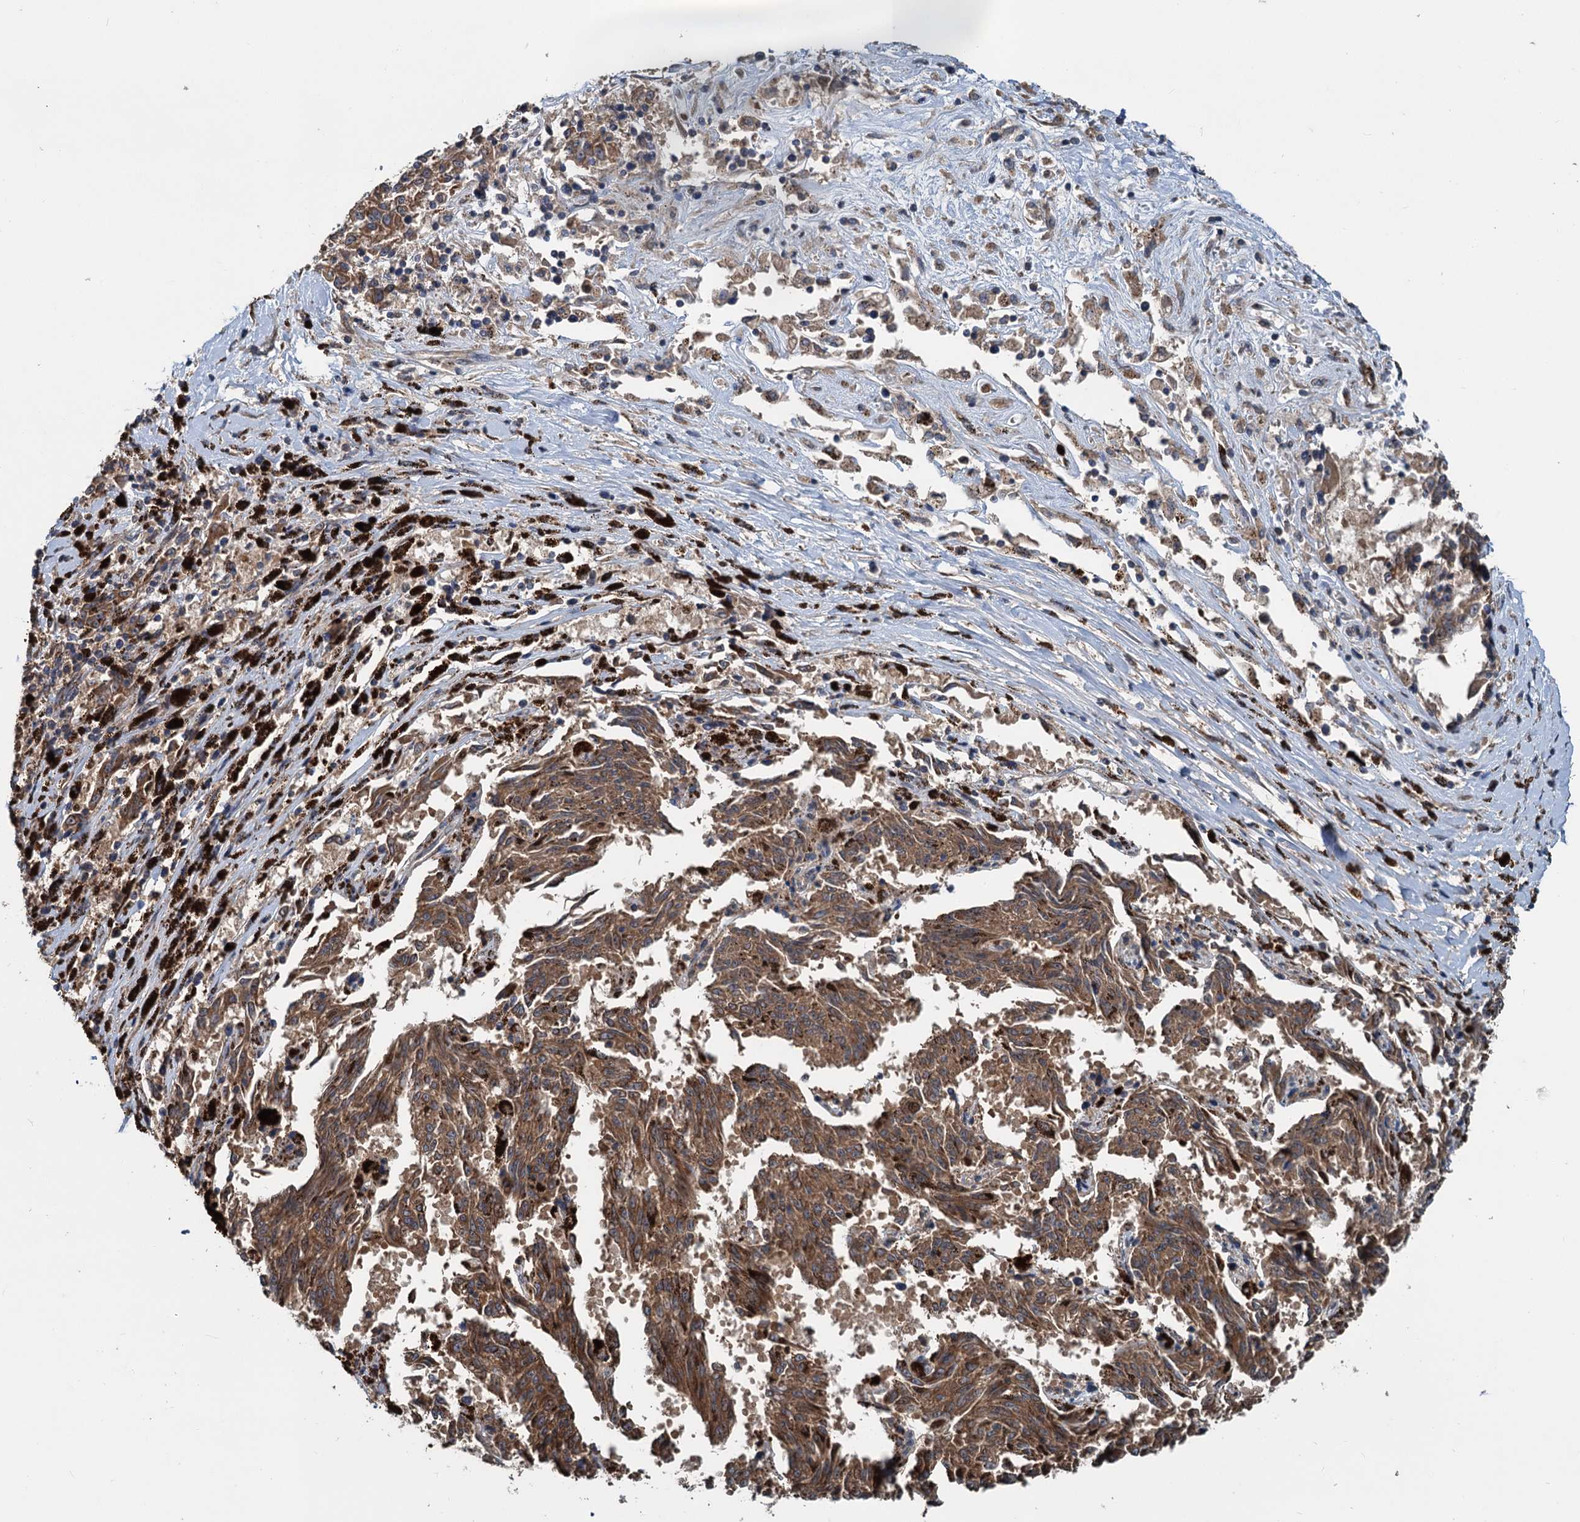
{"staining": {"intensity": "moderate", "quantity": ">75%", "location": "cytoplasmic/membranous"}, "tissue": "melanoma", "cell_type": "Tumor cells", "image_type": "cancer", "snomed": [{"axis": "morphology", "description": "Malignant melanoma, NOS"}, {"axis": "topography", "description": "Skin"}], "caption": "Immunohistochemistry (IHC) (DAB (3,3'-diaminobenzidine)) staining of human melanoma reveals moderate cytoplasmic/membranous protein positivity in approximately >75% of tumor cells.", "gene": "TEDC1", "patient": {"sex": "female", "age": 72}}